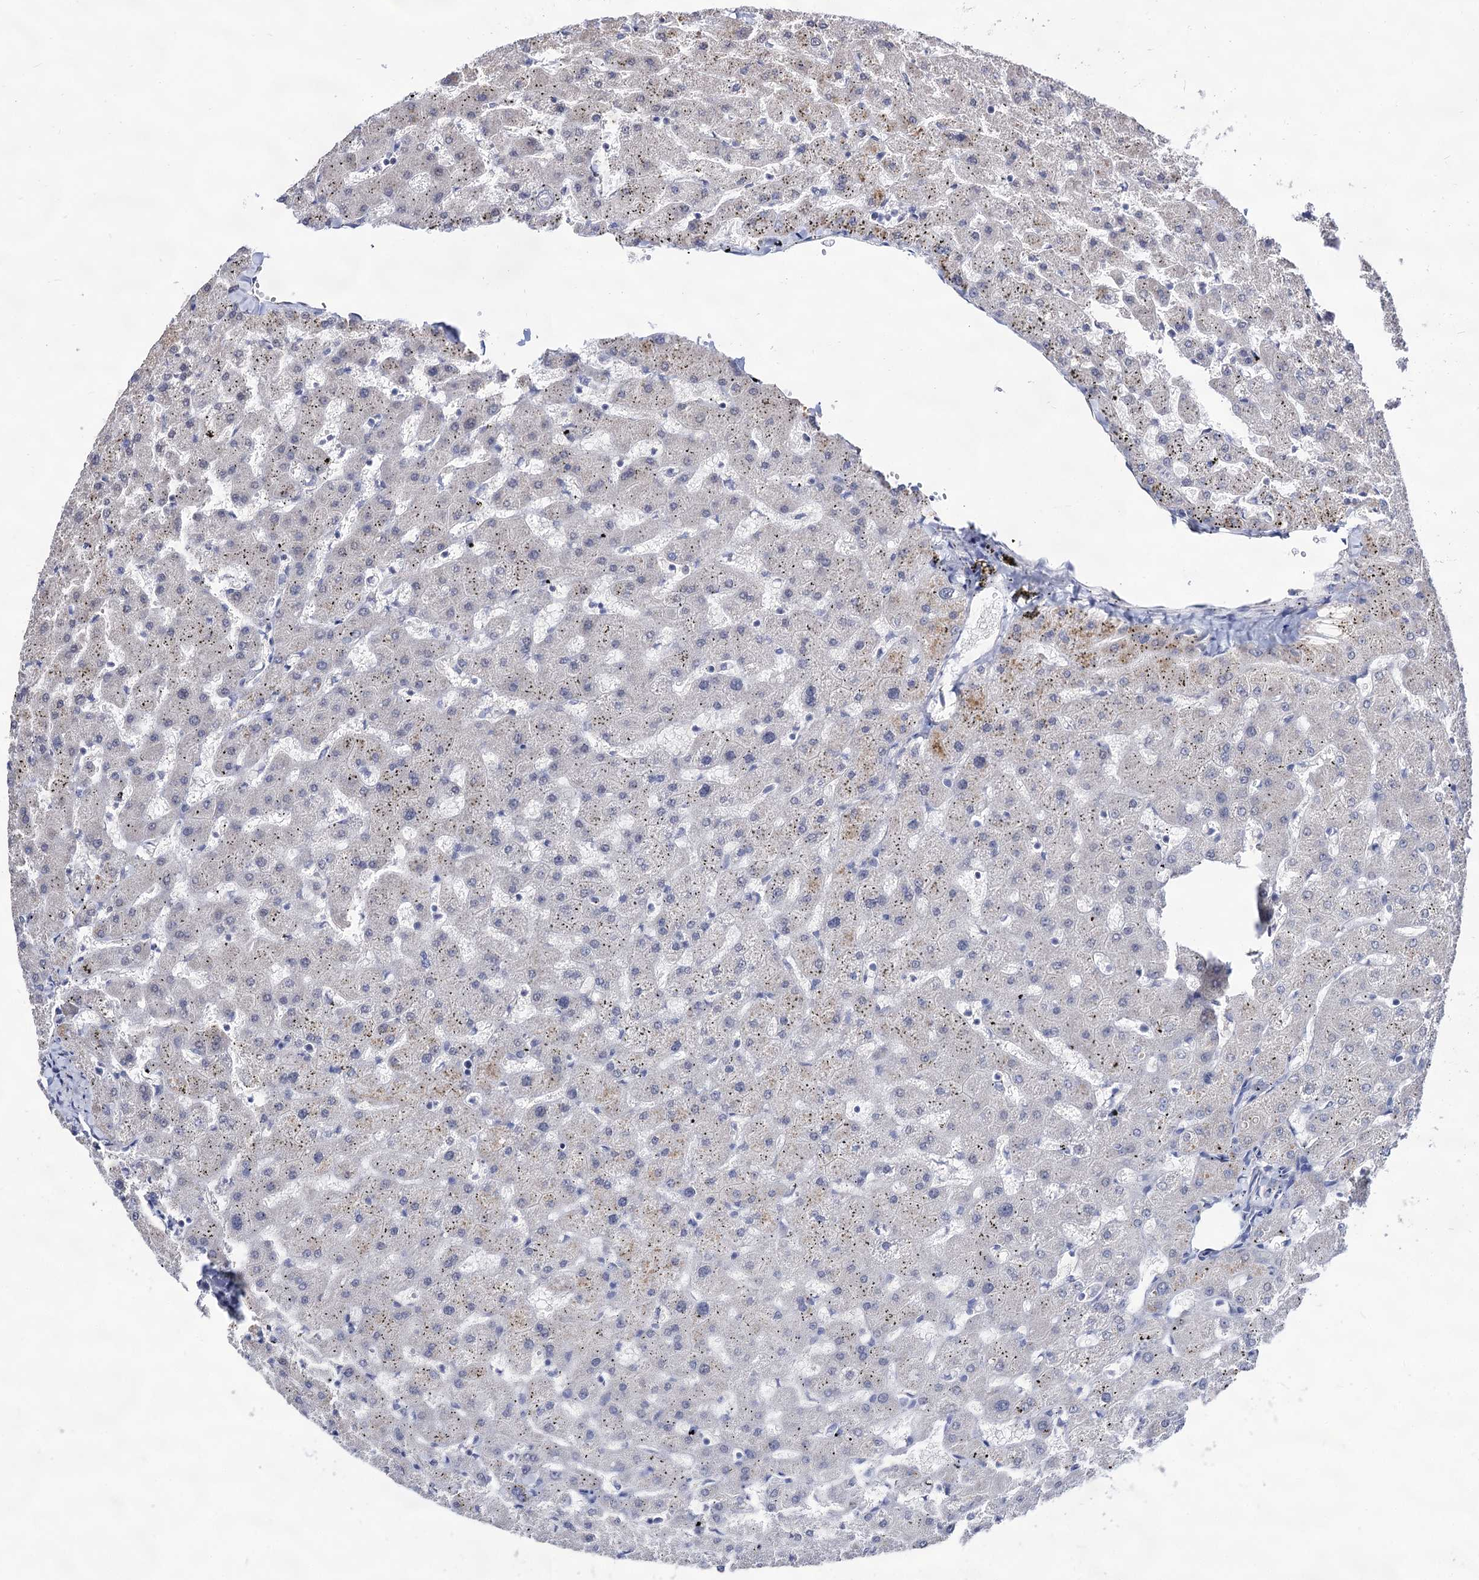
{"staining": {"intensity": "negative", "quantity": "none", "location": "none"}, "tissue": "liver", "cell_type": "Cholangiocytes", "image_type": "normal", "snomed": [{"axis": "morphology", "description": "Normal tissue, NOS"}, {"axis": "topography", "description": "Liver"}], "caption": "Protein analysis of benign liver demonstrates no significant positivity in cholangiocytes.", "gene": "ARFIP2", "patient": {"sex": "female", "age": 63}}